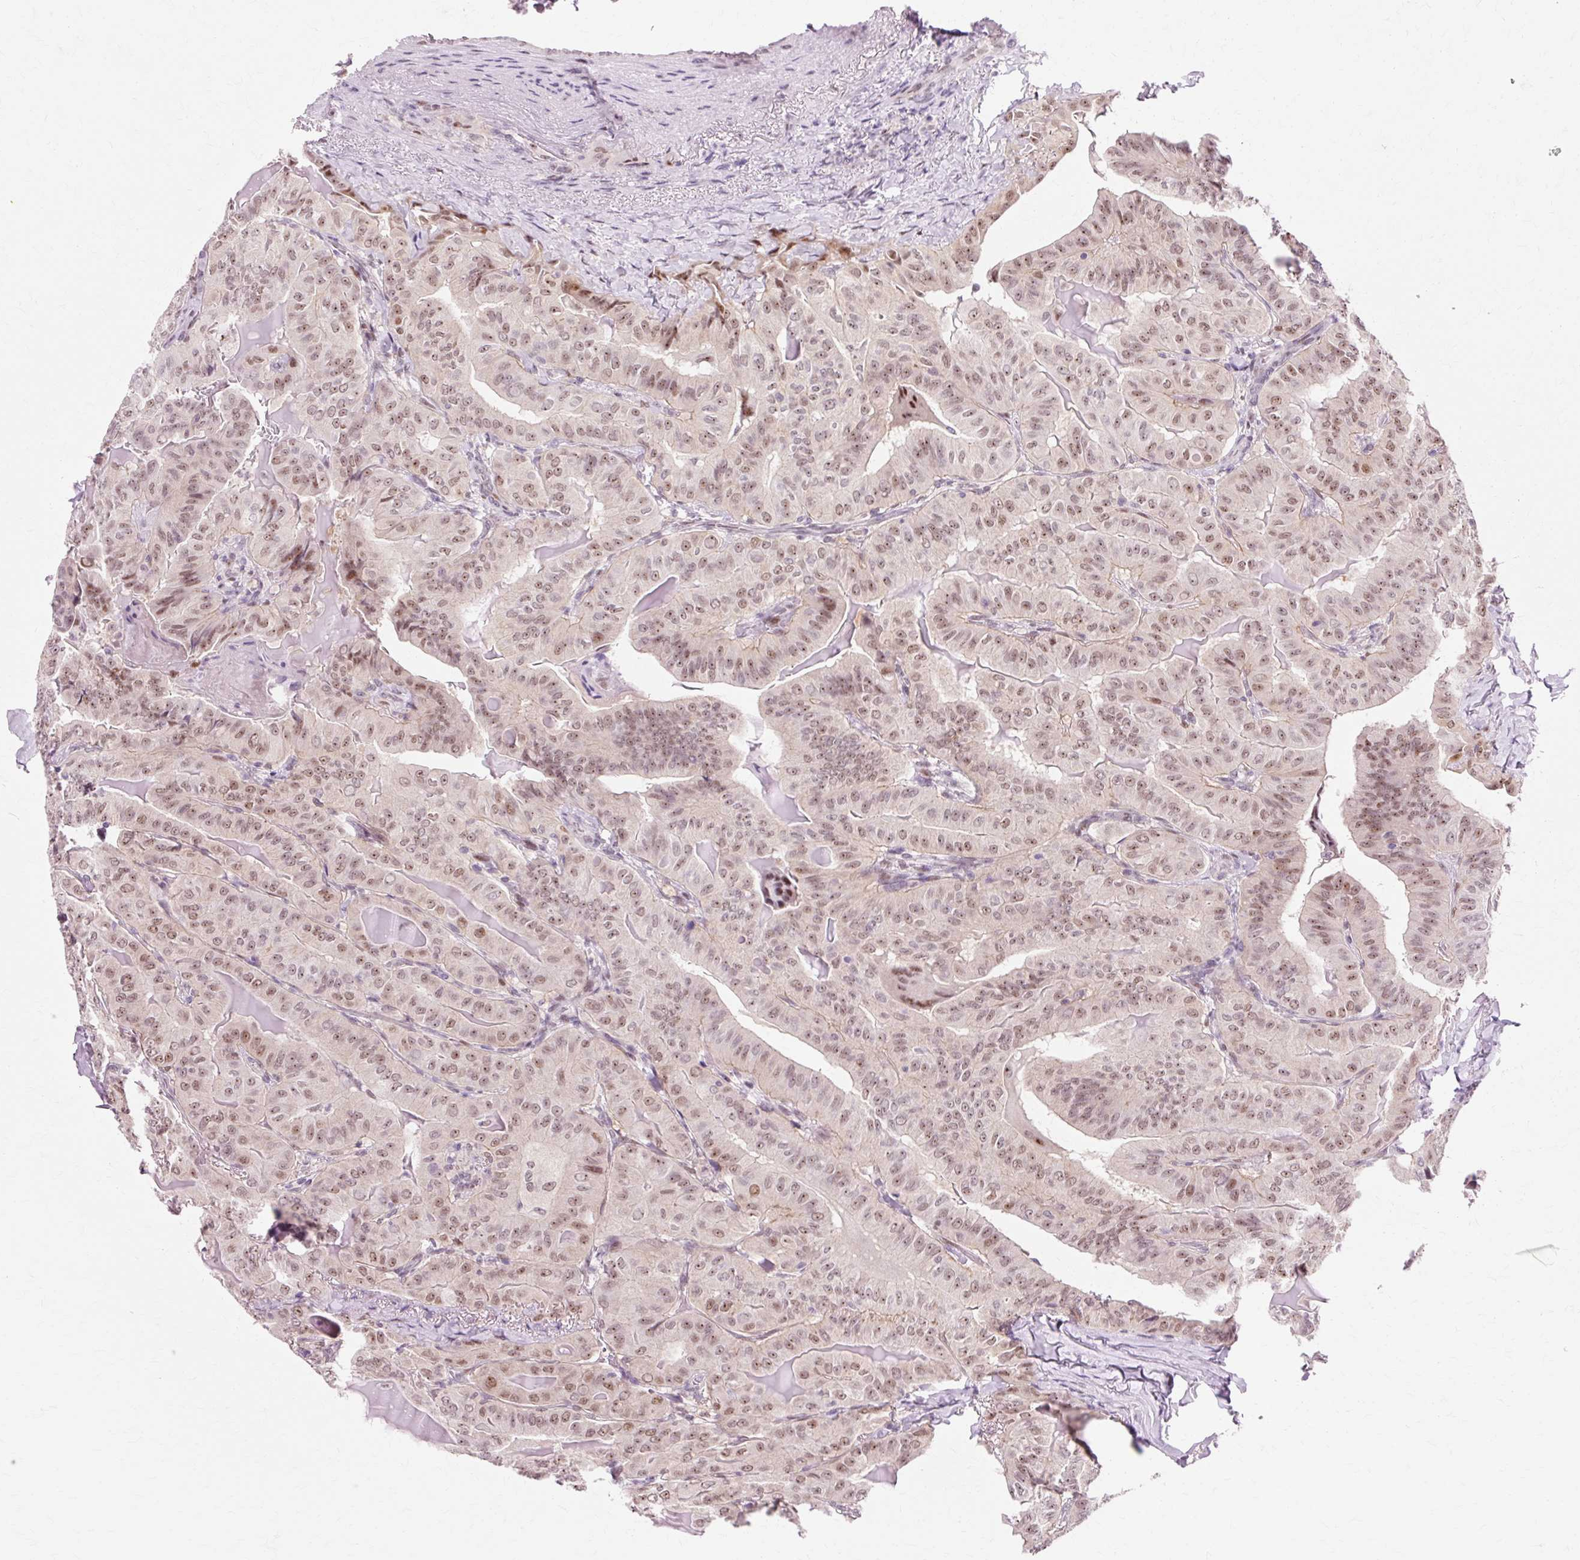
{"staining": {"intensity": "moderate", "quantity": ">75%", "location": "nuclear"}, "tissue": "thyroid cancer", "cell_type": "Tumor cells", "image_type": "cancer", "snomed": [{"axis": "morphology", "description": "Papillary adenocarcinoma, NOS"}, {"axis": "topography", "description": "Thyroid gland"}], "caption": "This photomicrograph demonstrates immunohistochemistry (IHC) staining of thyroid cancer, with medium moderate nuclear positivity in about >75% of tumor cells.", "gene": "MACROD2", "patient": {"sex": "female", "age": 68}}